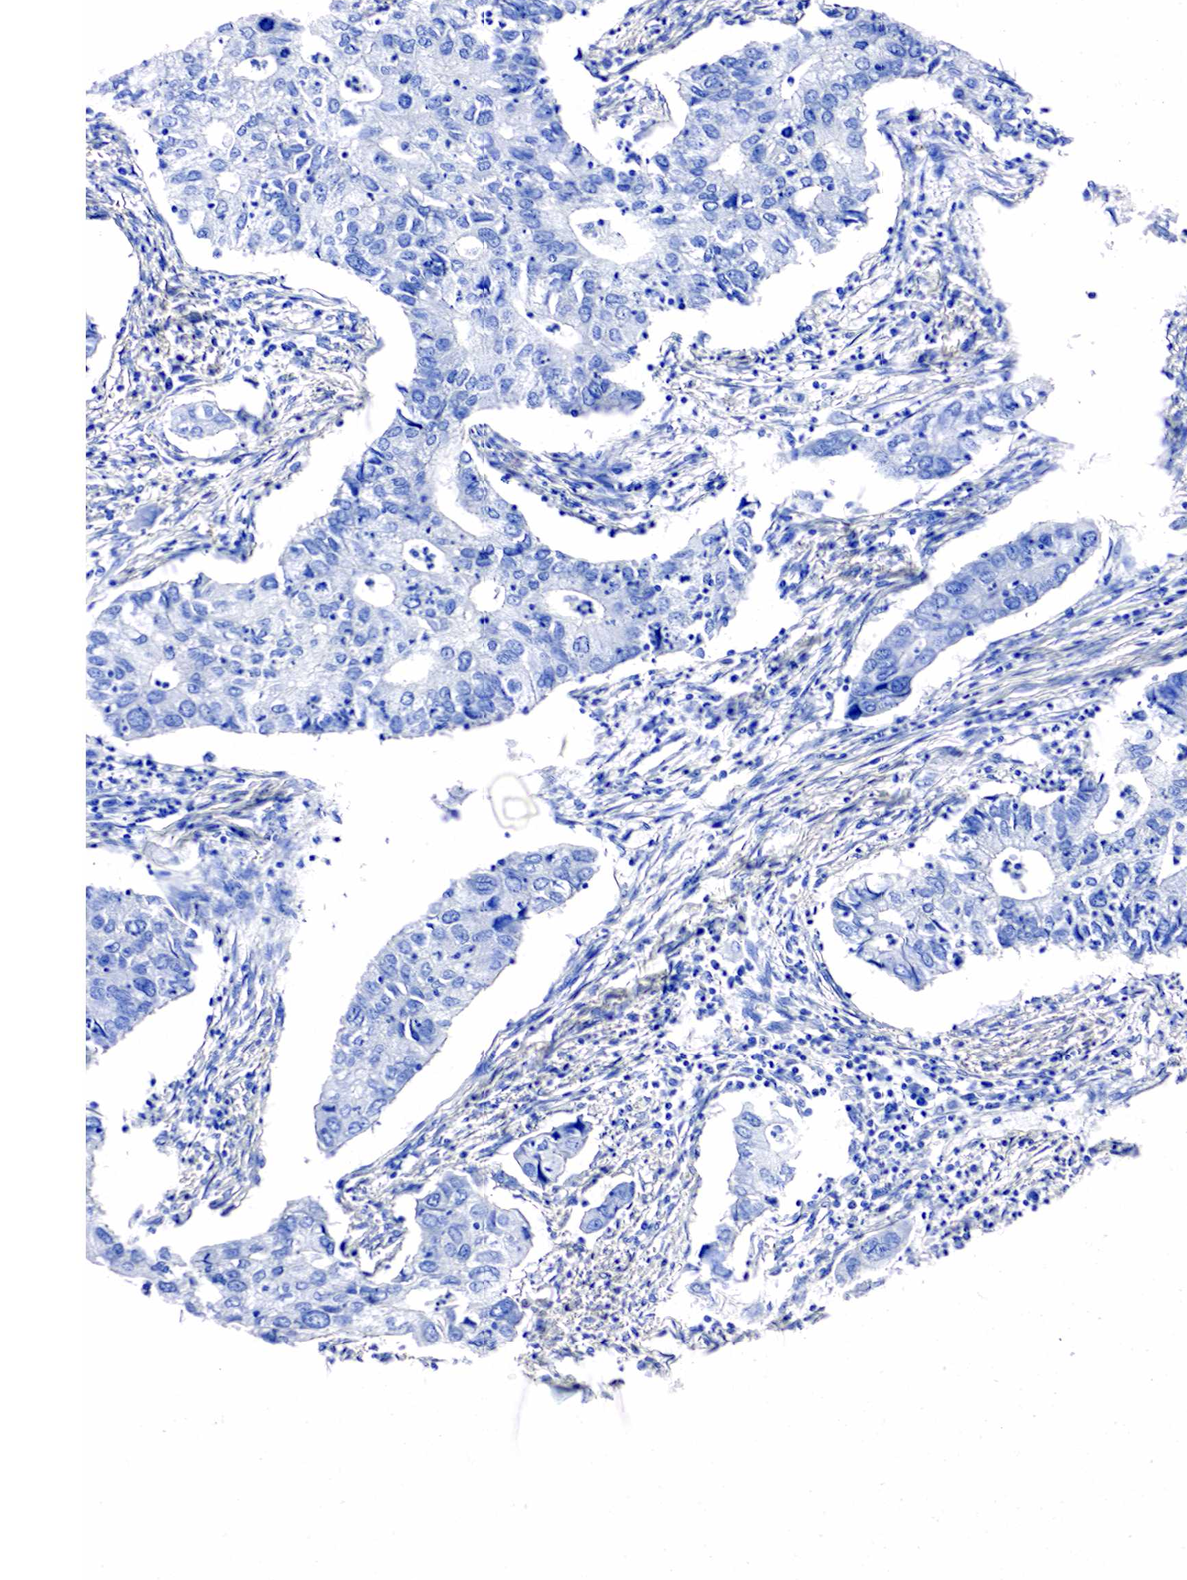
{"staining": {"intensity": "negative", "quantity": "none", "location": "none"}, "tissue": "lung cancer", "cell_type": "Tumor cells", "image_type": "cancer", "snomed": [{"axis": "morphology", "description": "Adenocarcinoma, NOS"}, {"axis": "topography", "description": "Lung"}], "caption": "An image of human lung adenocarcinoma is negative for staining in tumor cells. (DAB (3,3'-diaminobenzidine) immunohistochemistry (IHC), high magnification).", "gene": "ACP3", "patient": {"sex": "male", "age": 48}}